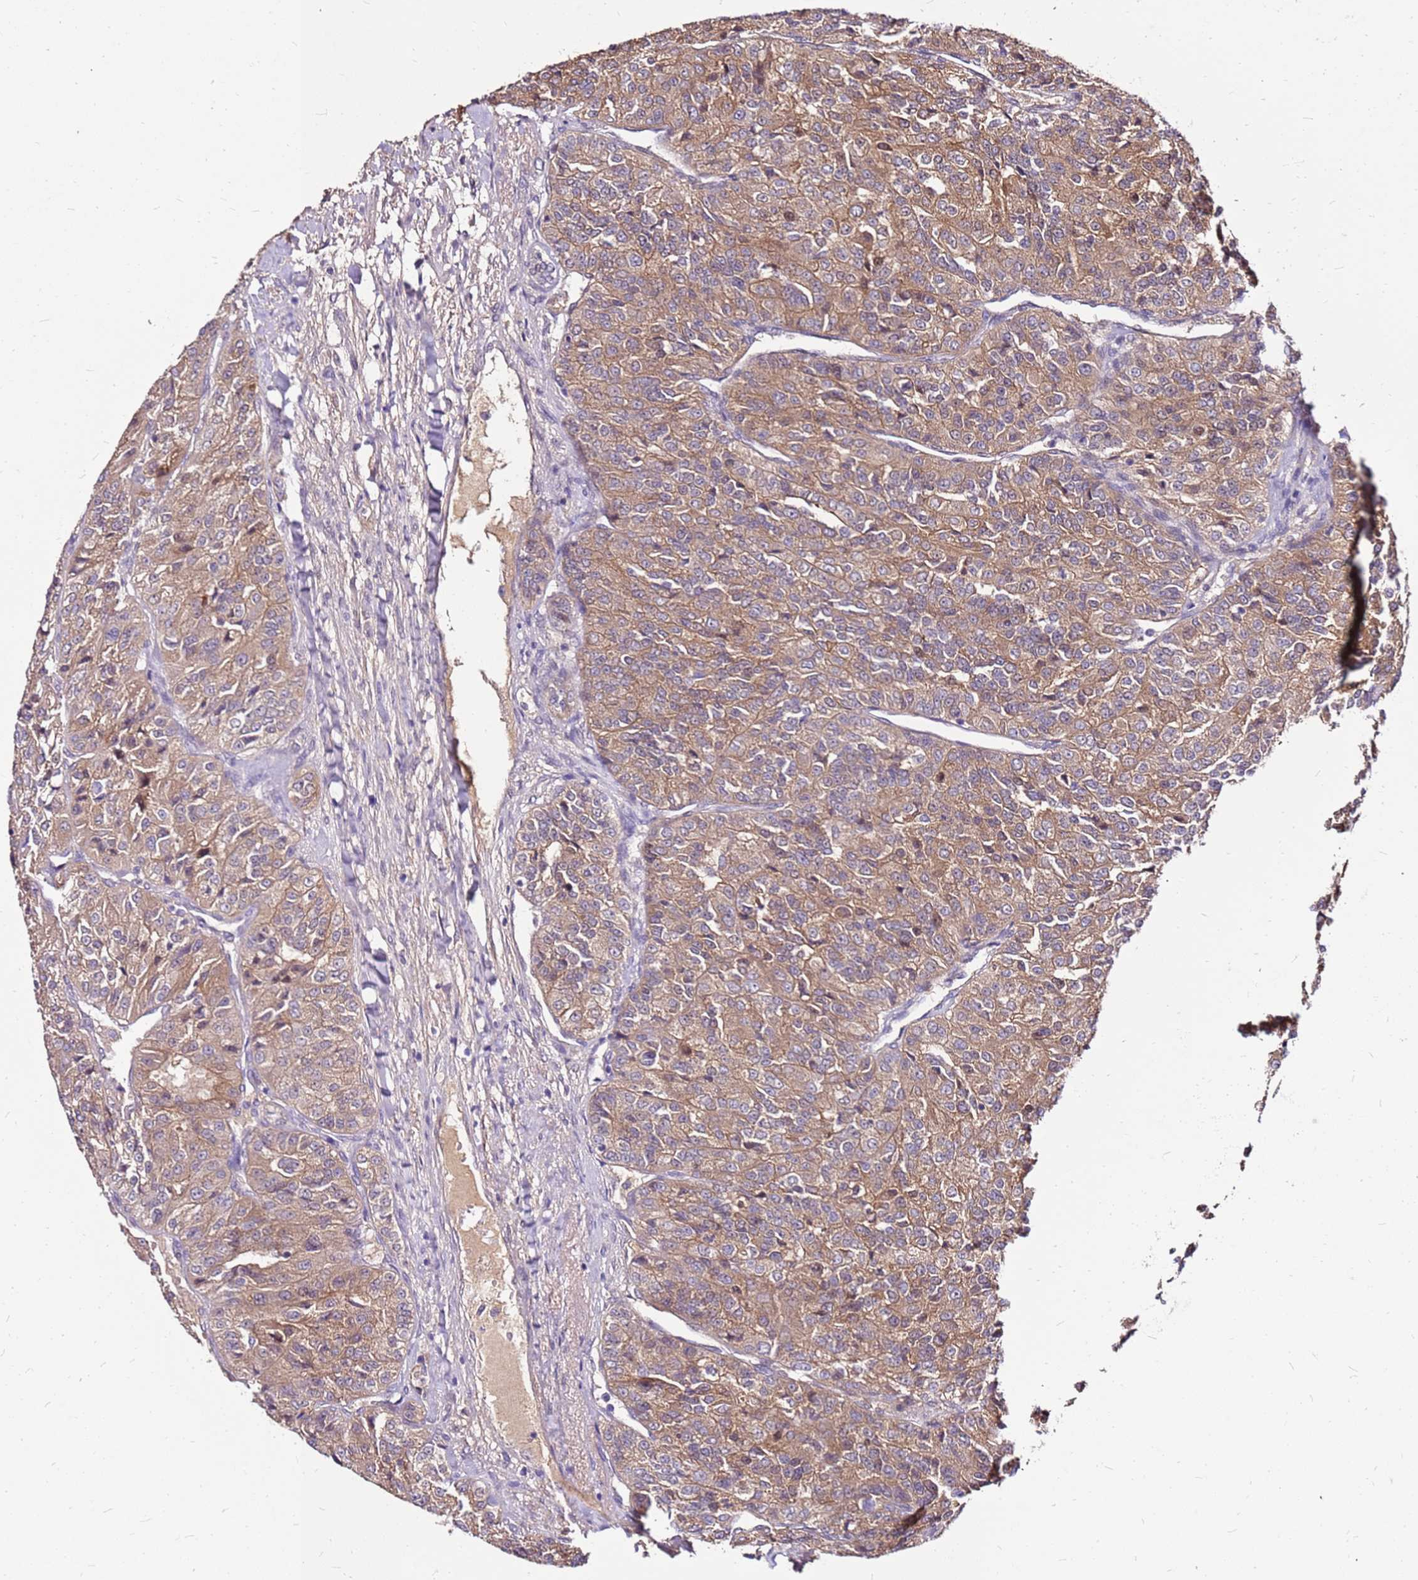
{"staining": {"intensity": "moderate", "quantity": ">75%", "location": "cytoplasmic/membranous"}, "tissue": "renal cancer", "cell_type": "Tumor cells", "image_type": "cancer", "snomed": [{"axis": "morphology", "description": "Adenocarcinoma, NOS"}, {"axis": "topography", "description": "Kidney"}], "caption": "A high-resolution photomicrograph shows immunohistochemistry staining of adenocarcinoma (renal), which reveals moderate cytoplasmic/membranous staining in about >75% of tumor cells. (DAB IHC with brightfield microscopy, high magnification).", "gene": "ALDH1A3", "patient": {"sex": "female", "age": 63}}